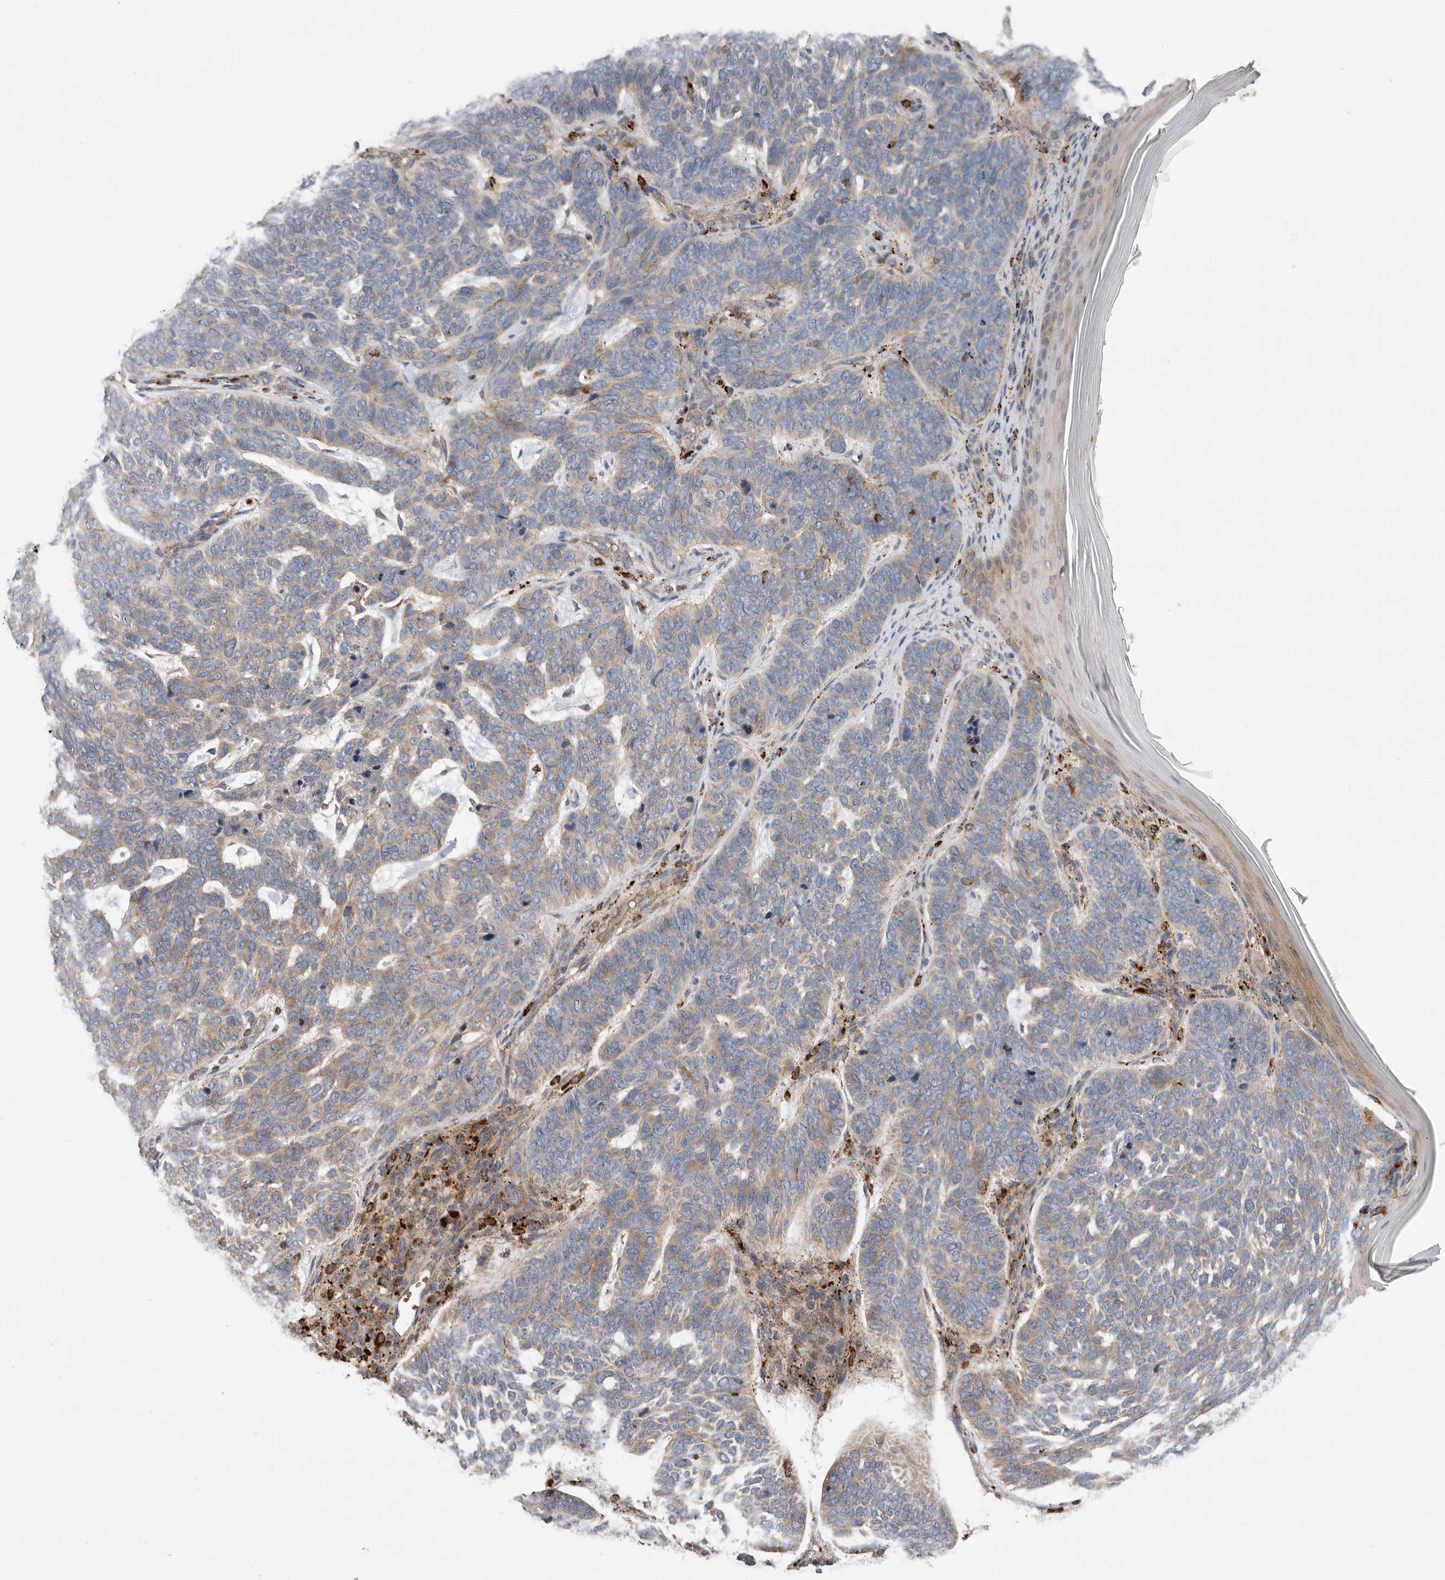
{"staining": {"intensity": "weak", "quantity": "25%-75%", "location": "cytoplasmic/membranous"}, "tissue": "skin cancer", "cell_type": "Tumor cells", "image_type": "cancer", "snomed": [{"axis": "morphology", "description": "Basal cell carcinoma"}, {"axis": "topography", "description": "Skin"}], "caption": "An image of skin cancer (basal cell carcinoma) stained for a protein shows weak cytoplasmic/membranous brown staining in tumor cells.", "gene": "GALNS", "patient": {"sex": "female", "age": 85}}